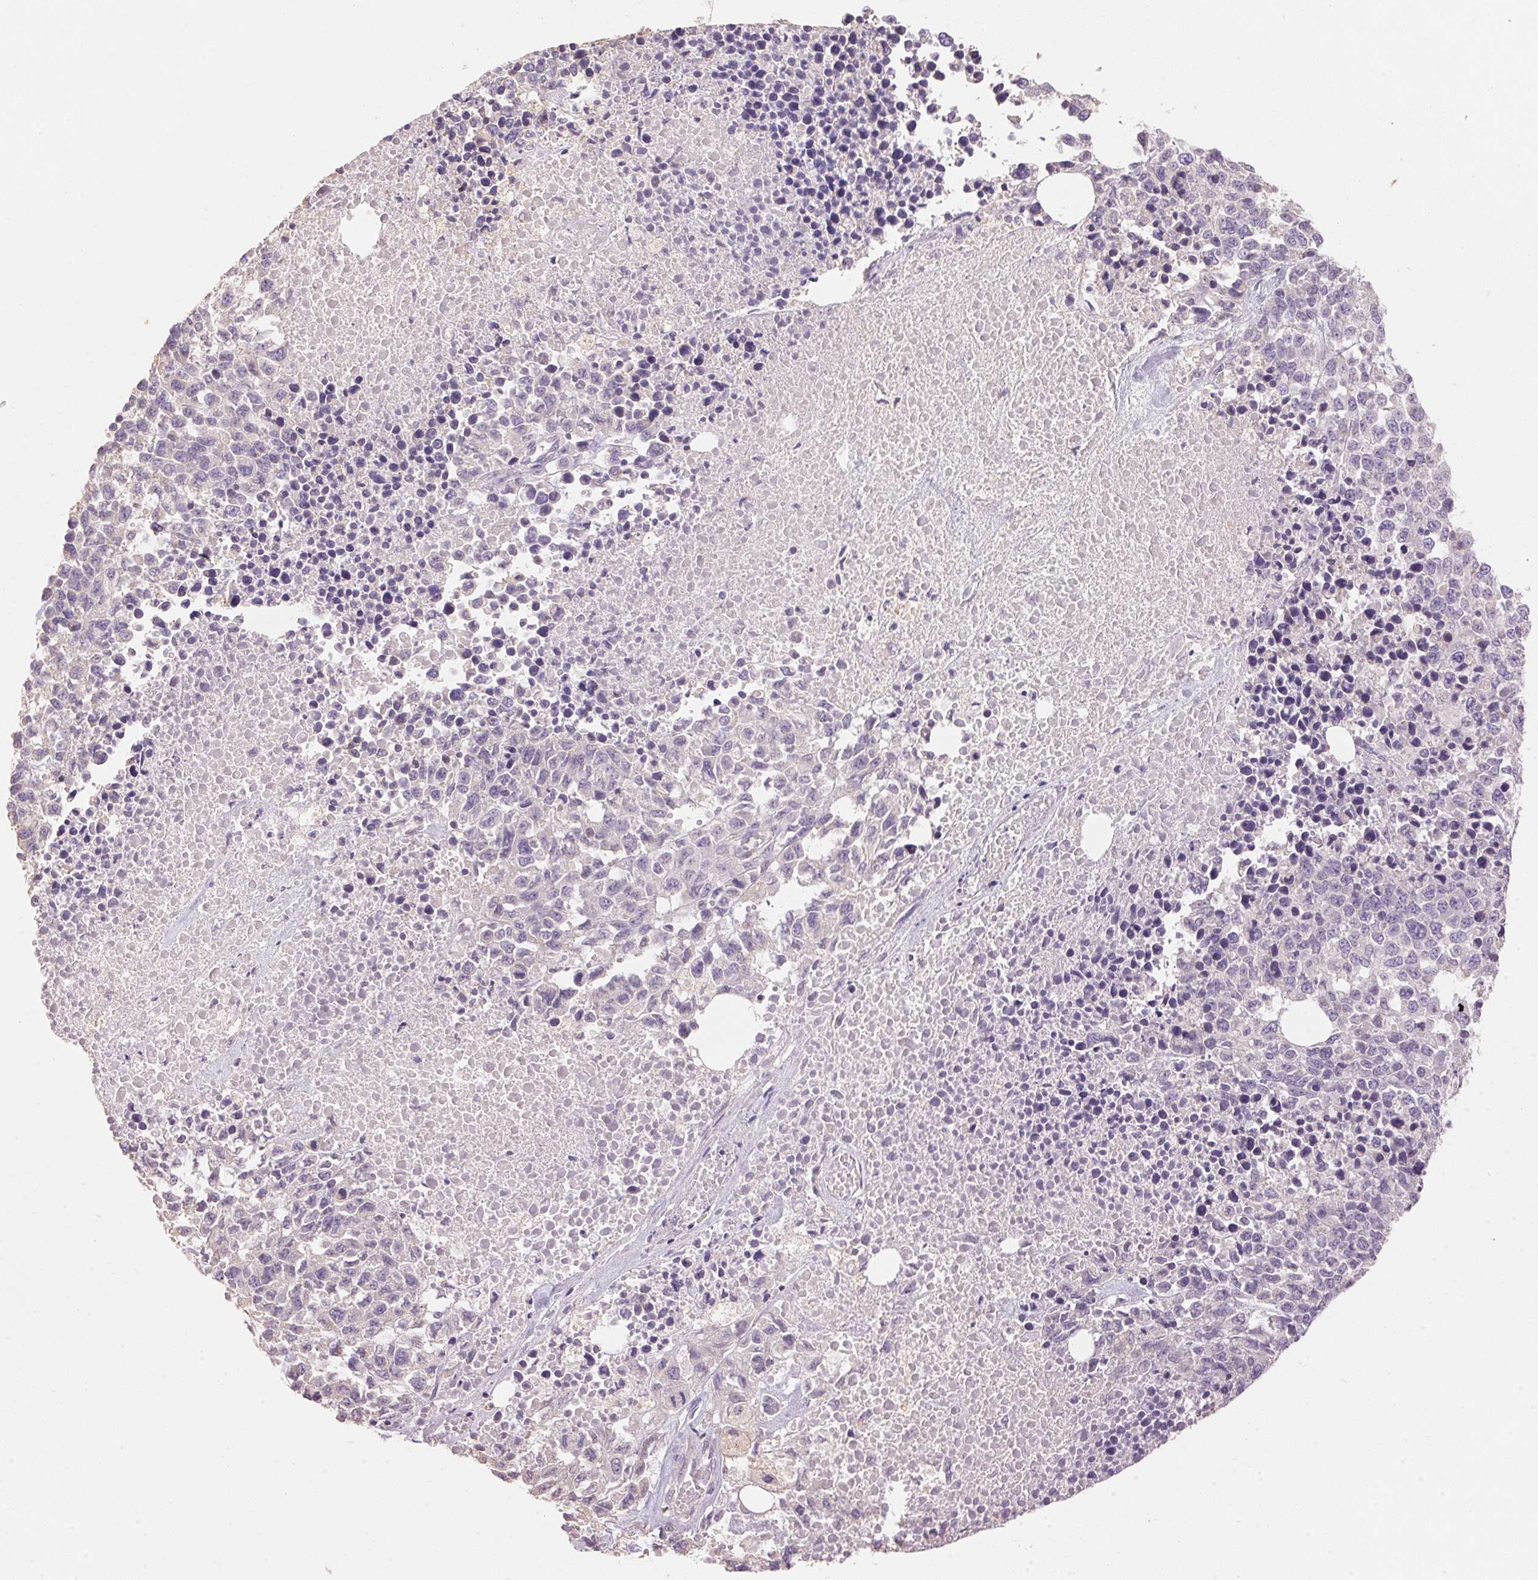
{"staining": {"intensity": "negative", "quantity": "none", "location": "none"}, "tissue": "melanoma", "cell_type": "Tumor cells", "image_type": "cancer", "snomed": [{"axis": "morphology", "description": "Malignant melanoma, Metastatic site"}, {"axis": "topography", "description": "Skin"}], "caption": "IHC histopathology image of human malignant melanoma (metastatic site) stained for a protein (brown), which reveals no positivity in tumor cells.", "gene": "LYZL6", "patient": {"sex": "male", "age": 84}}